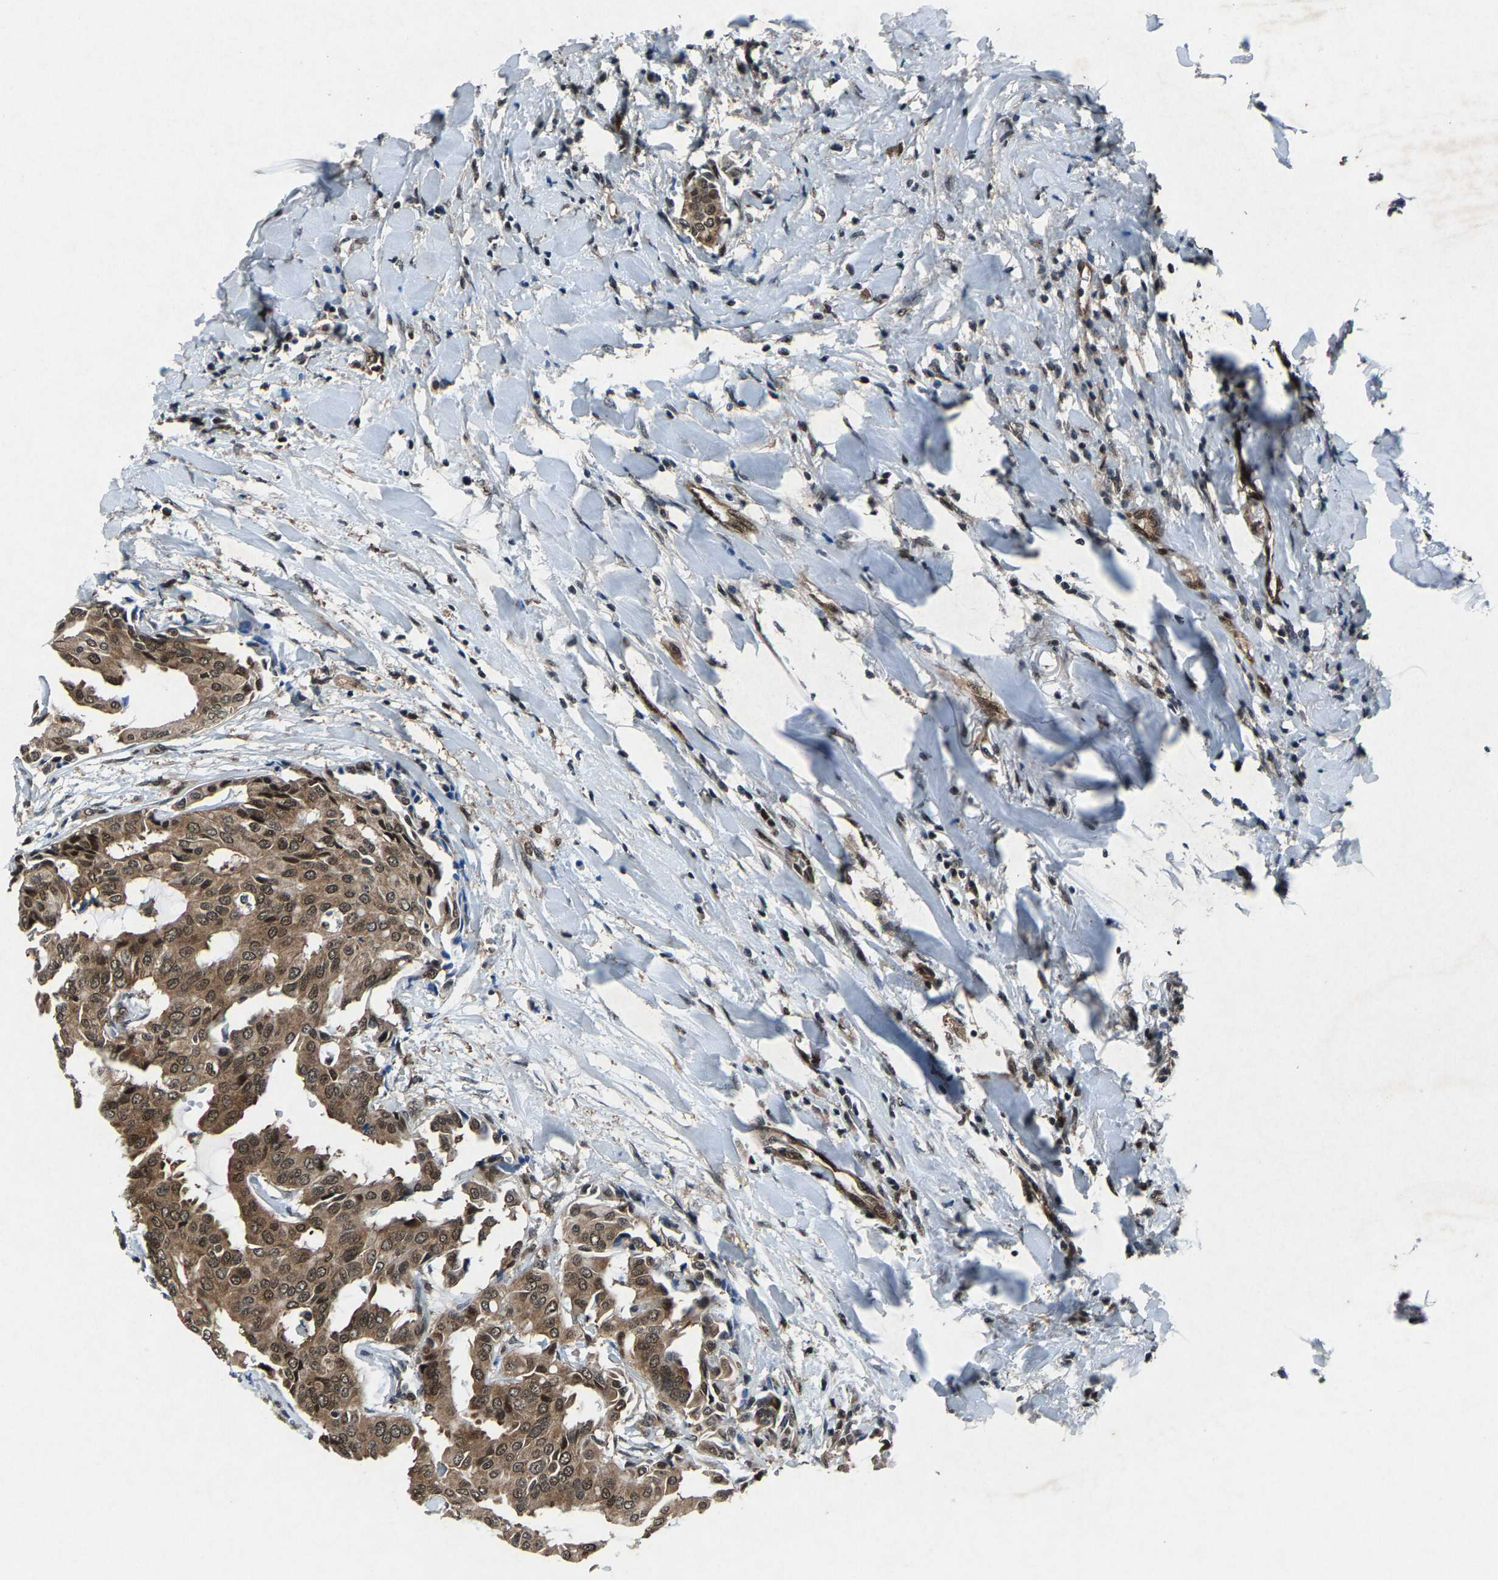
{"staining": {"intensity": "moderate", "quantity": ">75%", "location": "cytoplasmic/membranous,nuclear"}, "tissue": "head and neck cancer", "cell_type": "Tumor cells", "image_type": "cancer", "snomed": [{"axis": "morphology", "description": "Adenocarcinoma, NOS"}, {"axis": "topography", "description": "Salivary gland"}, {"axis": "topography", "description": "Head-Neck"}], "caption": "DAB immunohistochemical staining of head and neck cancer exhibits moderate cytoplasmic/membranous and nuclear protein staining in approximately >75% of tumor cells.", "gene": "ATXN3", "patient": {"sex": "female", "age": 59}}